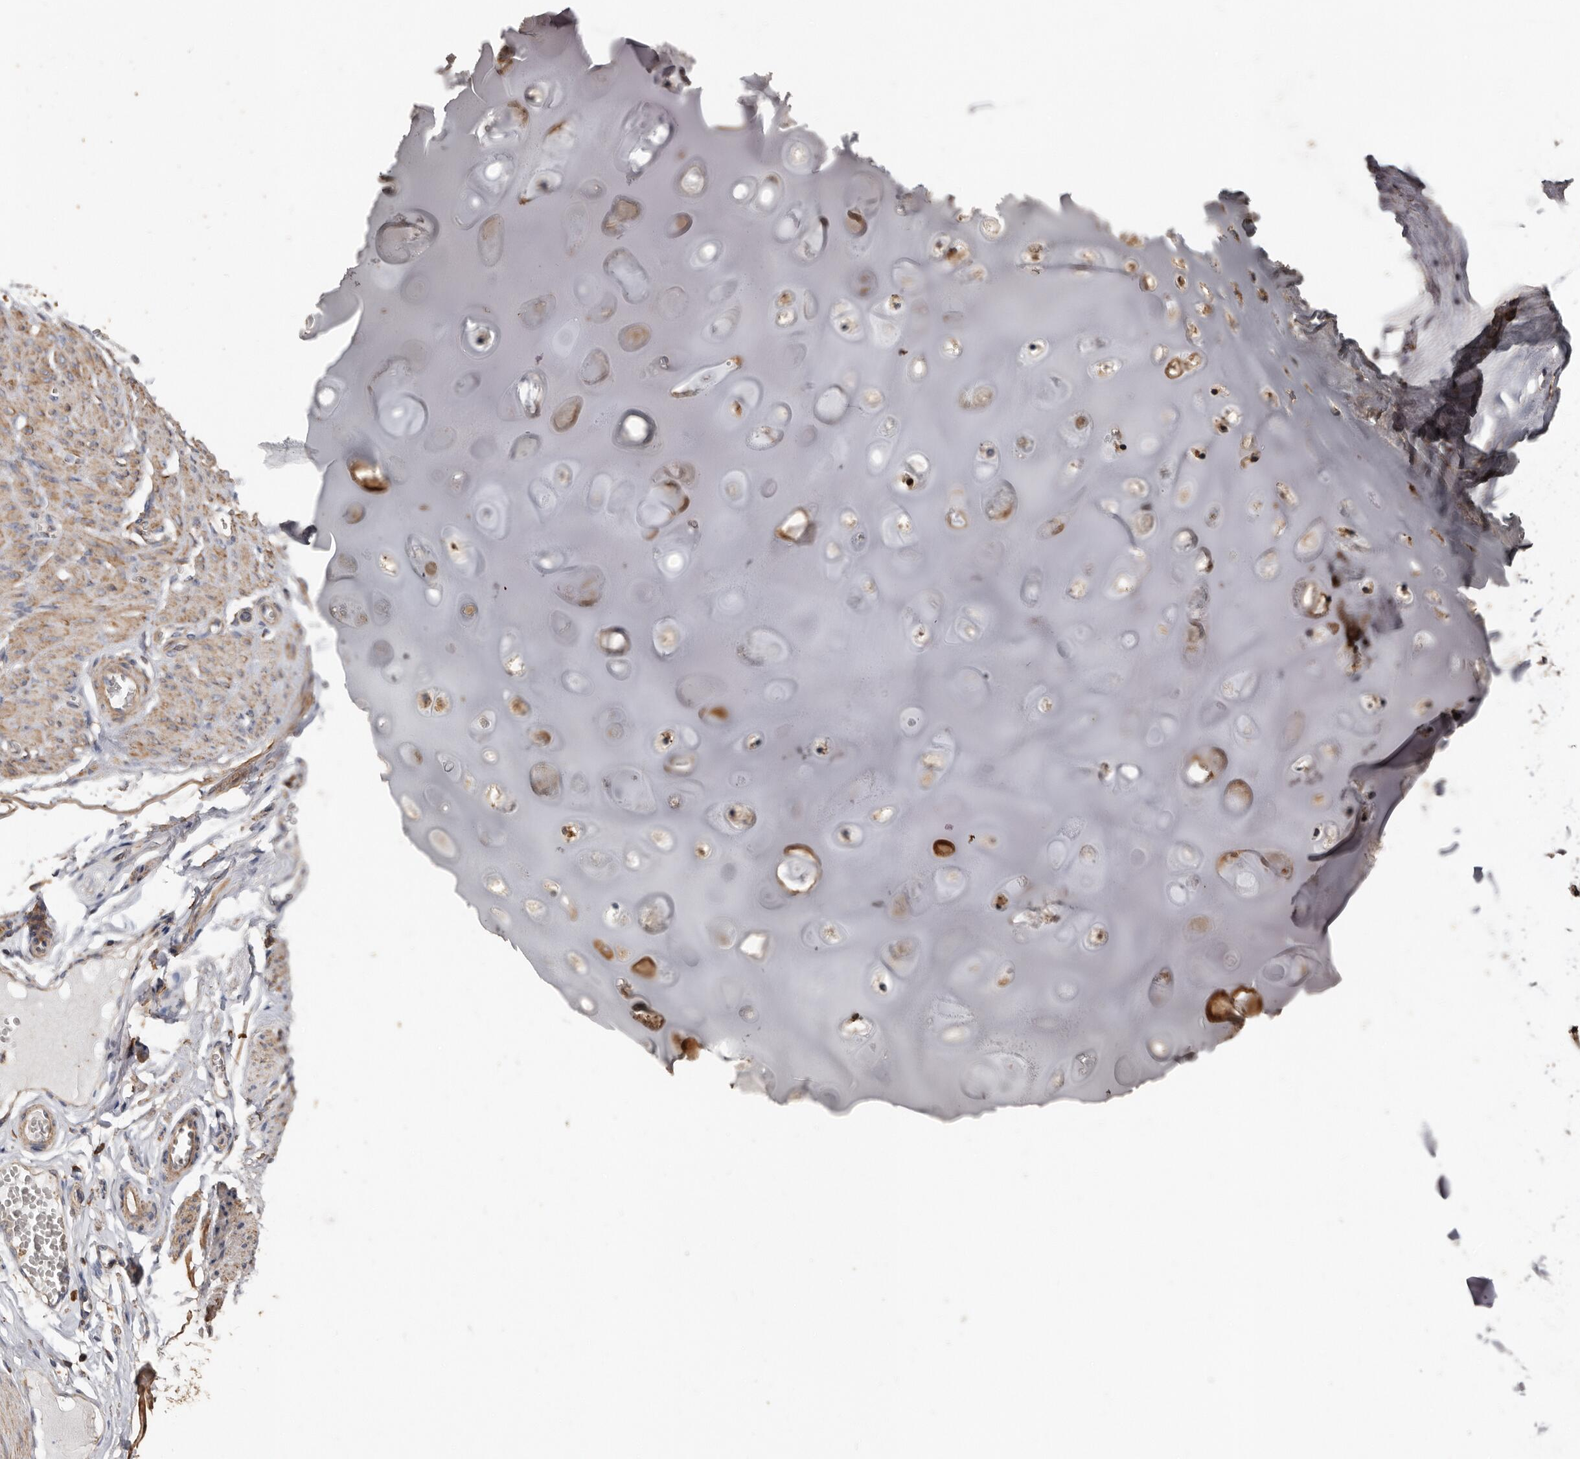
{"staining": {"intensity": "moderate", "quantity": ">75%", "location": "cytoplasmic/membranous"}, "tissue": "adipose tissue", "cell_type": "Adipocytes", "image_type": "normal", "snomed": [{"axis": "morphology", "description": "Normal tissue, NOS"}, {"axis": "topography", "description": "Cartilage tissue"}], "caption": "Protein expression analysis of normal human adipose tissue reveals moderate cytoplasmic/membranous expression in approximately >75% of adipocytes.", "gene": "OSGIN2", "patient": {"sex": "female", "age": 63}}